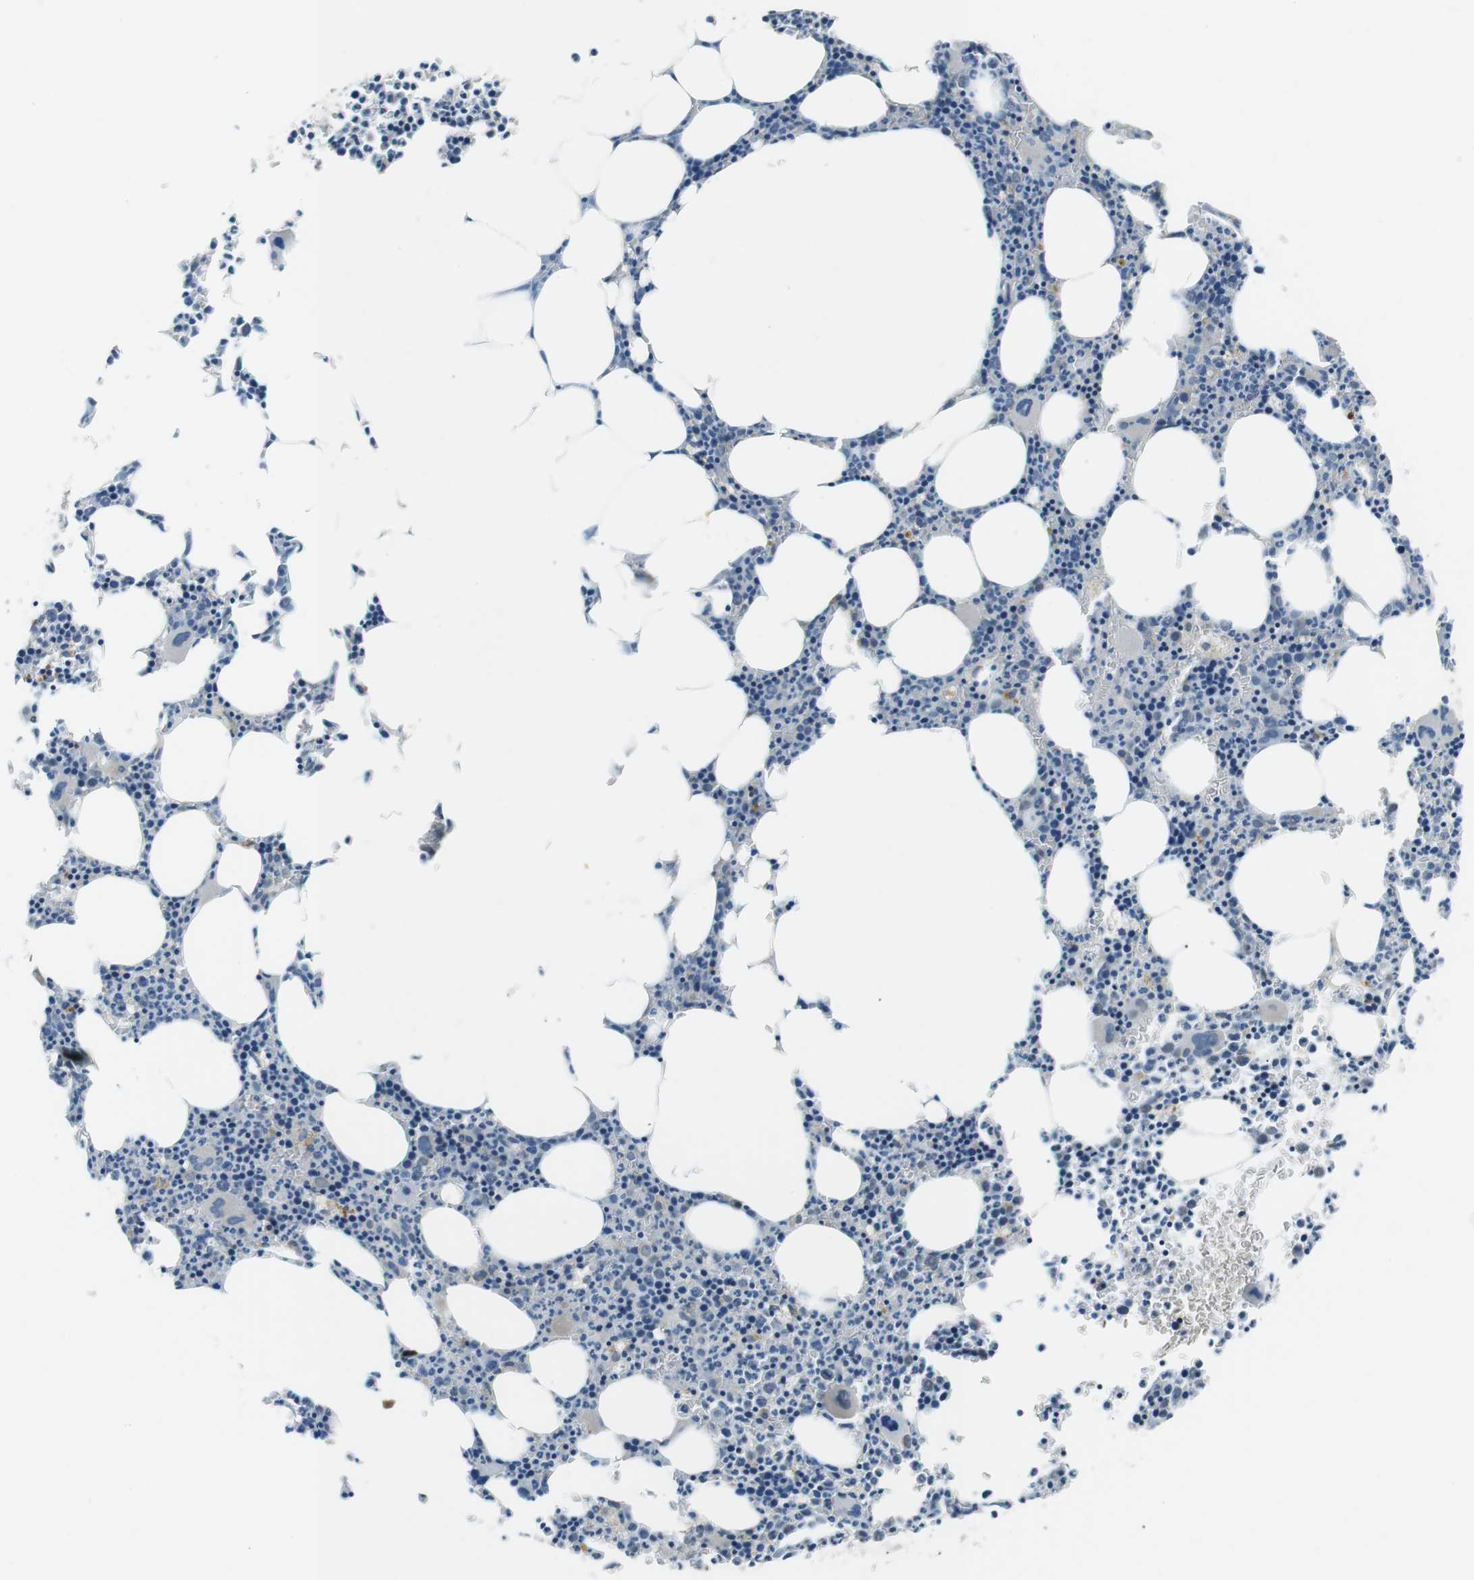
{"staining": {"intensity": "negative", "quantity": "none", "location": "none"}, "tissue": "bone marrow", "cell_type": "Hematopoietic cells", "image_type": "normal", "snomed": [{"axis": "morphology", "description": "Normal tissue, NOS"}, {"axis": "morphology", "description": "Inflammation, NOS"}, {"axis": "topography", "description": "Bone marrow"}], "caption": "IHC histopathology image of benign bone marrow: bone marrow stained with DAB exhibits no significant protein positivity in hematopoietic cells.", "gene": "FAM3B", "patient": {"sex": "female", "age": 61}}